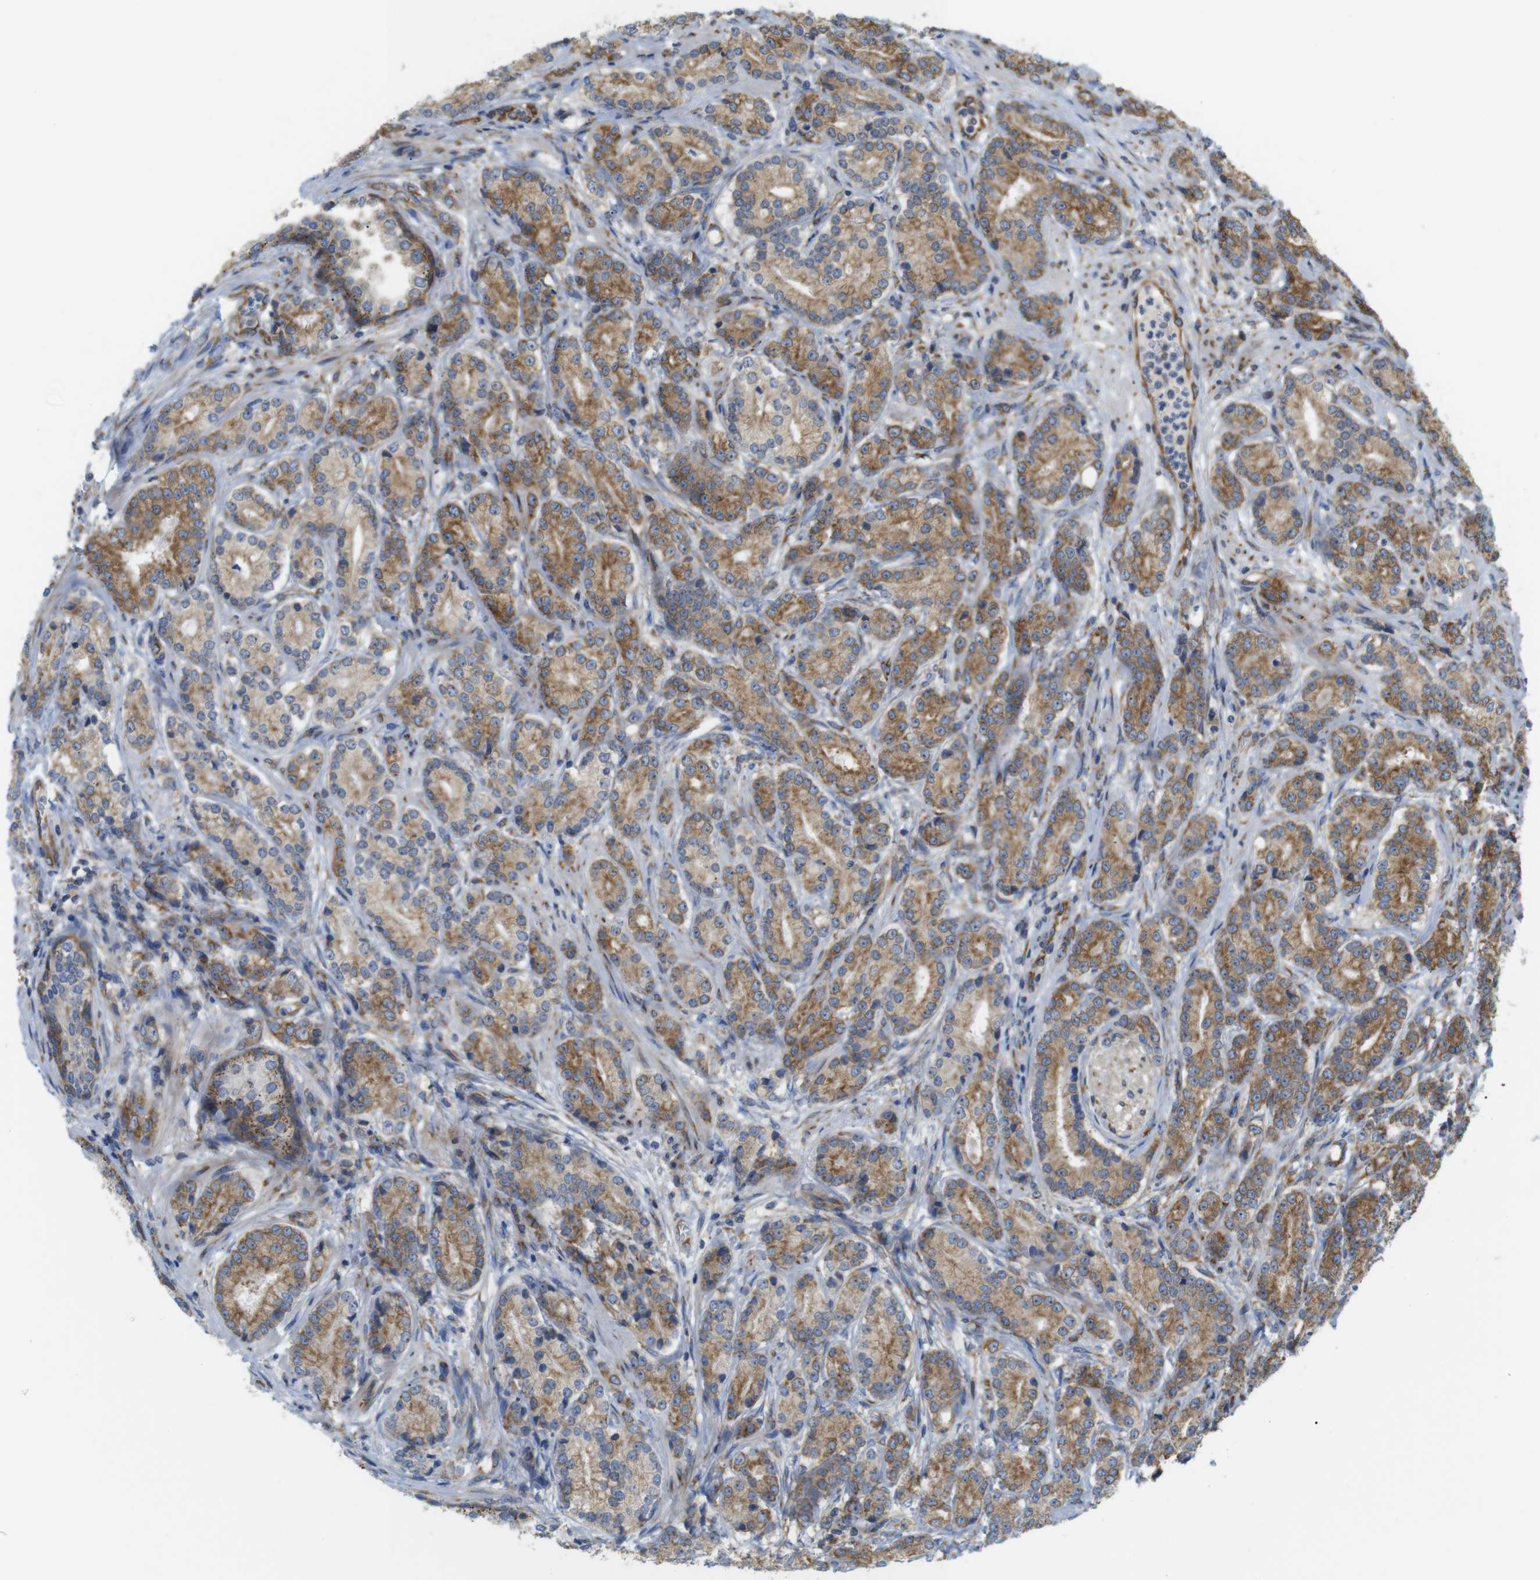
{"staining": {"intensity": "moderate", "quantity": ">75%", "location": "cytoplasmic/membranous"}, "tissue": "prostate cancer", "cell_type": "Tumor cells", "image_type": "cancer", "snomed": [{"axis": "morphology", "description": "Adenocarcinoma, High grade"}, {"axis": "topography", "description": "Prostate"}], "caption": "A brown stain highlights moderate cytoplasmic/membranous expression of a protein in prostate adenocarcinoma (high-grade) tumor cells.", "gene": "PCNX2", "patient": {"sex": "male", "age": 61}}